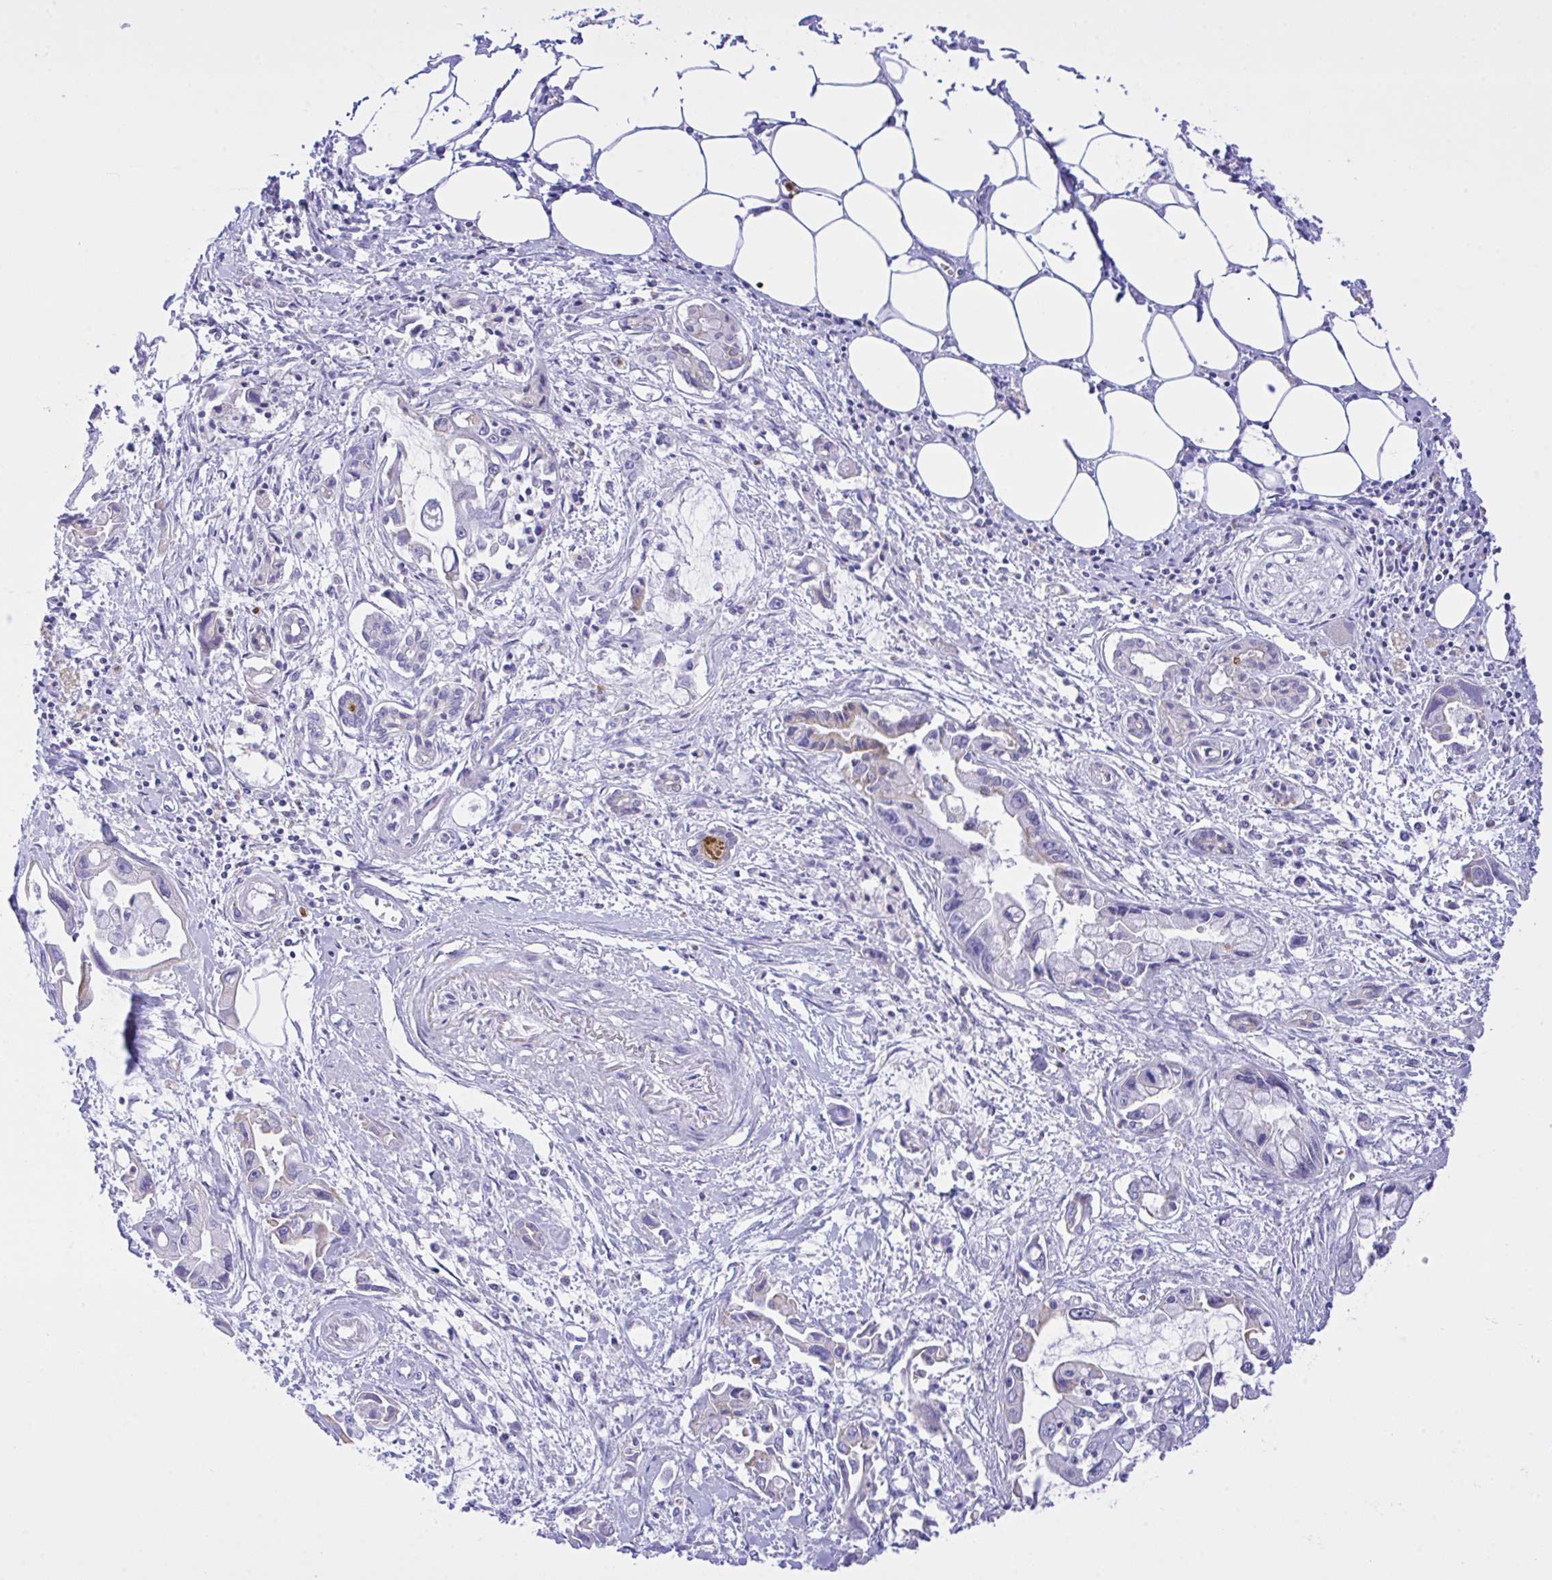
{"staining": {"intensity": "negative", "quantity": "none", "location": "none"}, "tissue": "pancreatic cancer", "cell_type": "Tumor cells", "image_type": "cancer", "snomed": [{"axis": "morphology", "description": "Adenocarcinoma, NOS"}, {"axis": "topography", "description": "Pancreas"}], "caption": "This image is of pancreatic adenocarcinoma stained with IHC to label a protein in brown with the nuclei are counter-stained blue. There is no staining in tumor cells. (DAB (3,3'-diaminobenzidine) immunohistochemistry (IHC) visualized using brightfield microscopy, high magnification).", "gene": "ZNF221", "patient": {"sex": "male", "age": 84}}